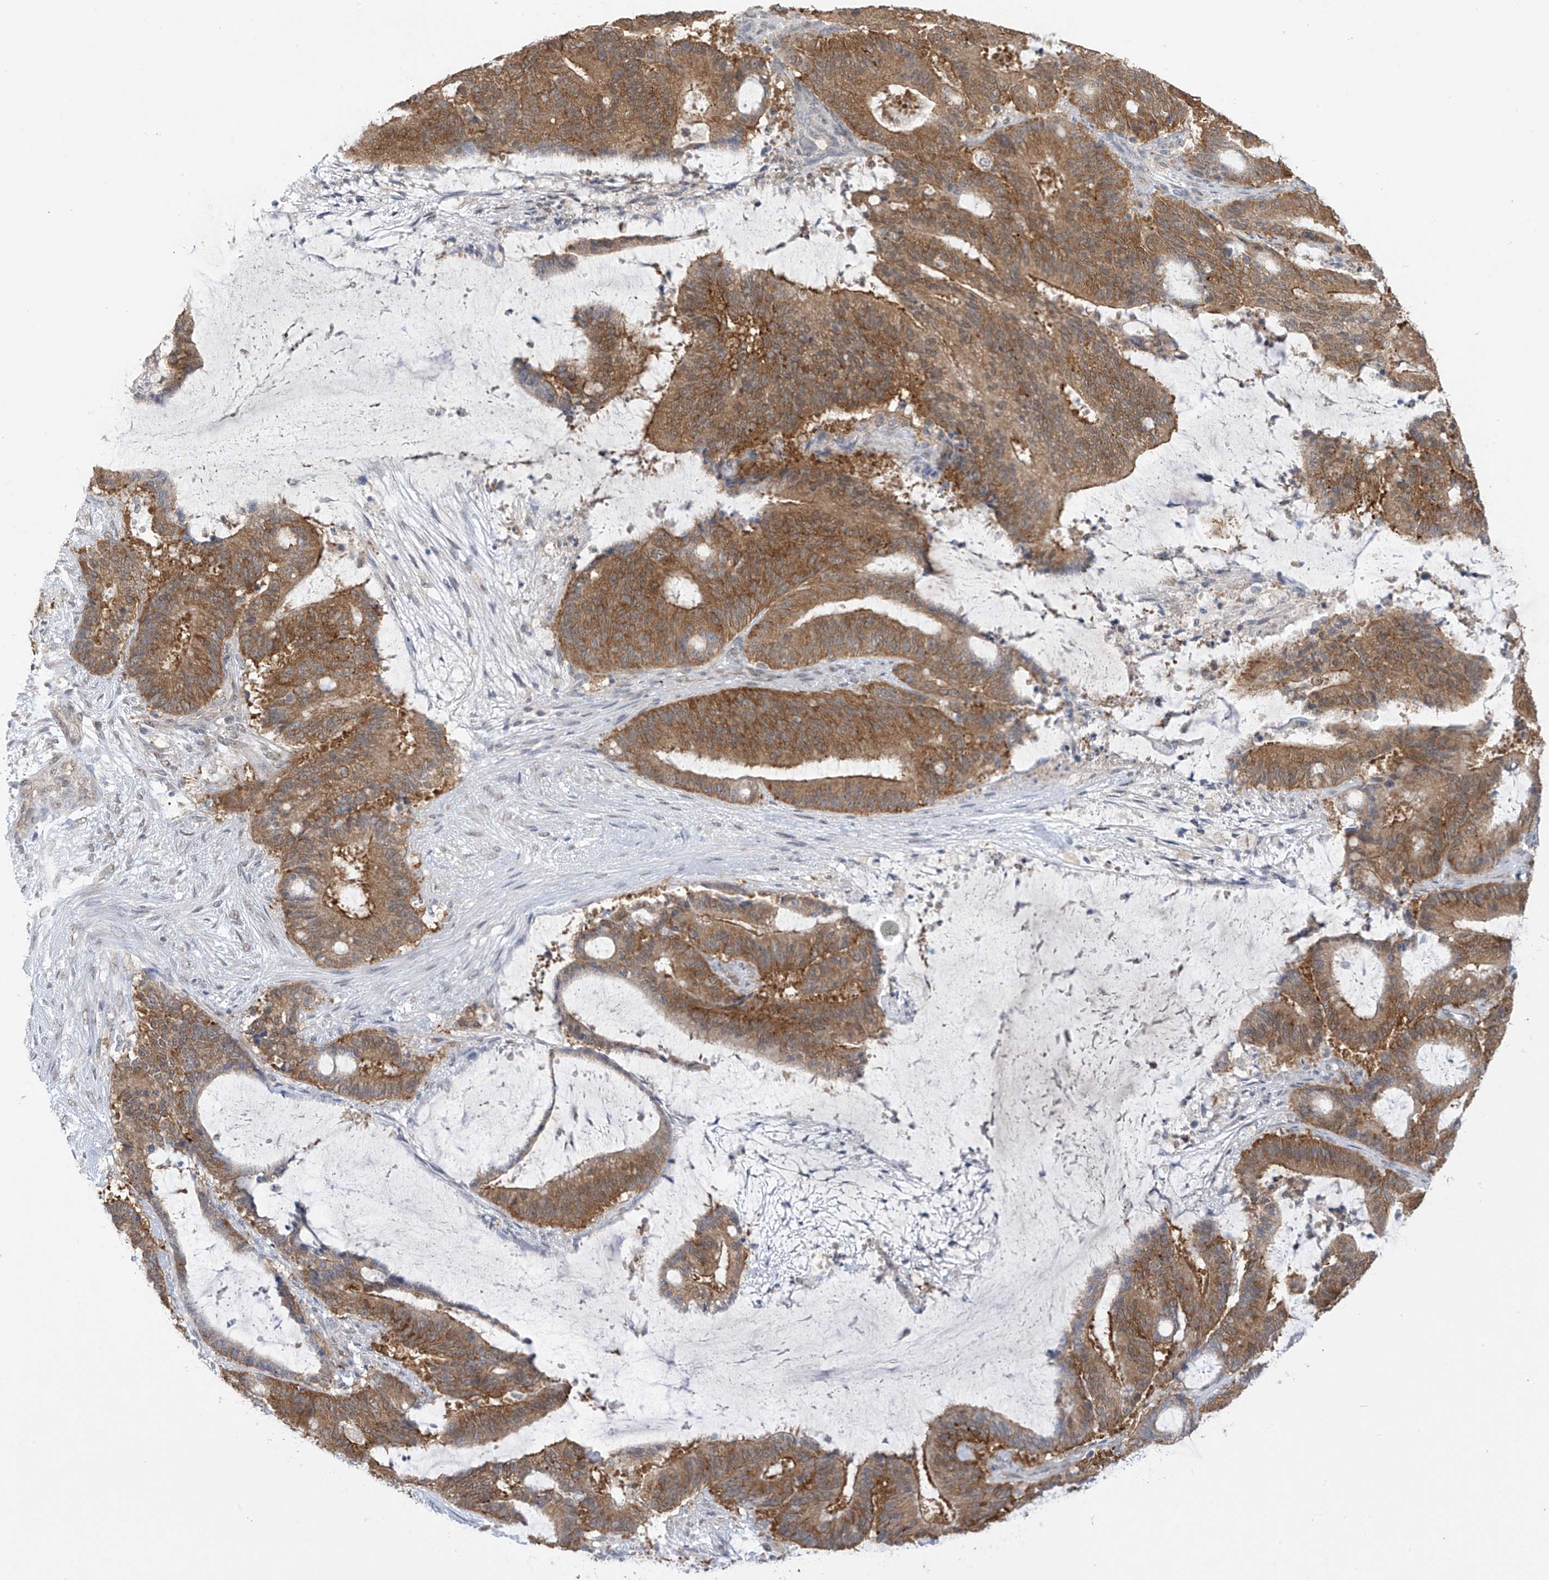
{"staining": {"intensity": "strong", "quantity": ">75%", "location": "cytoplasmic/membranous"}, "tissue": "liver cancer", "cell_type": "Tumor cells", "image_type": "cancer", "snomed": [{"axis": "morphology", "description": "Normal tissue, NOS"}, {"axis": "morphology", "description": "Cholangiocarcinoma"}, {"axis": "topography", "description": "Liver"}, {"axis": "topography", "description": "Peripheral nerve tissue"}], "caption": "Immunohistochemical staining of human cholangiocarcinoma (liver) displays high levels of strong cytoplasmic/membranous staining in about >75% of tumor cells. The staining was performed using DAB (3,3'-diaminobenzidine) to visualize the protein expression in brown, while the nuclei were stained in blue with hematoxylin (Magnification: 20x).", "gene": "KIAA1522", "patient": {"sex": "female", "age": 73}}